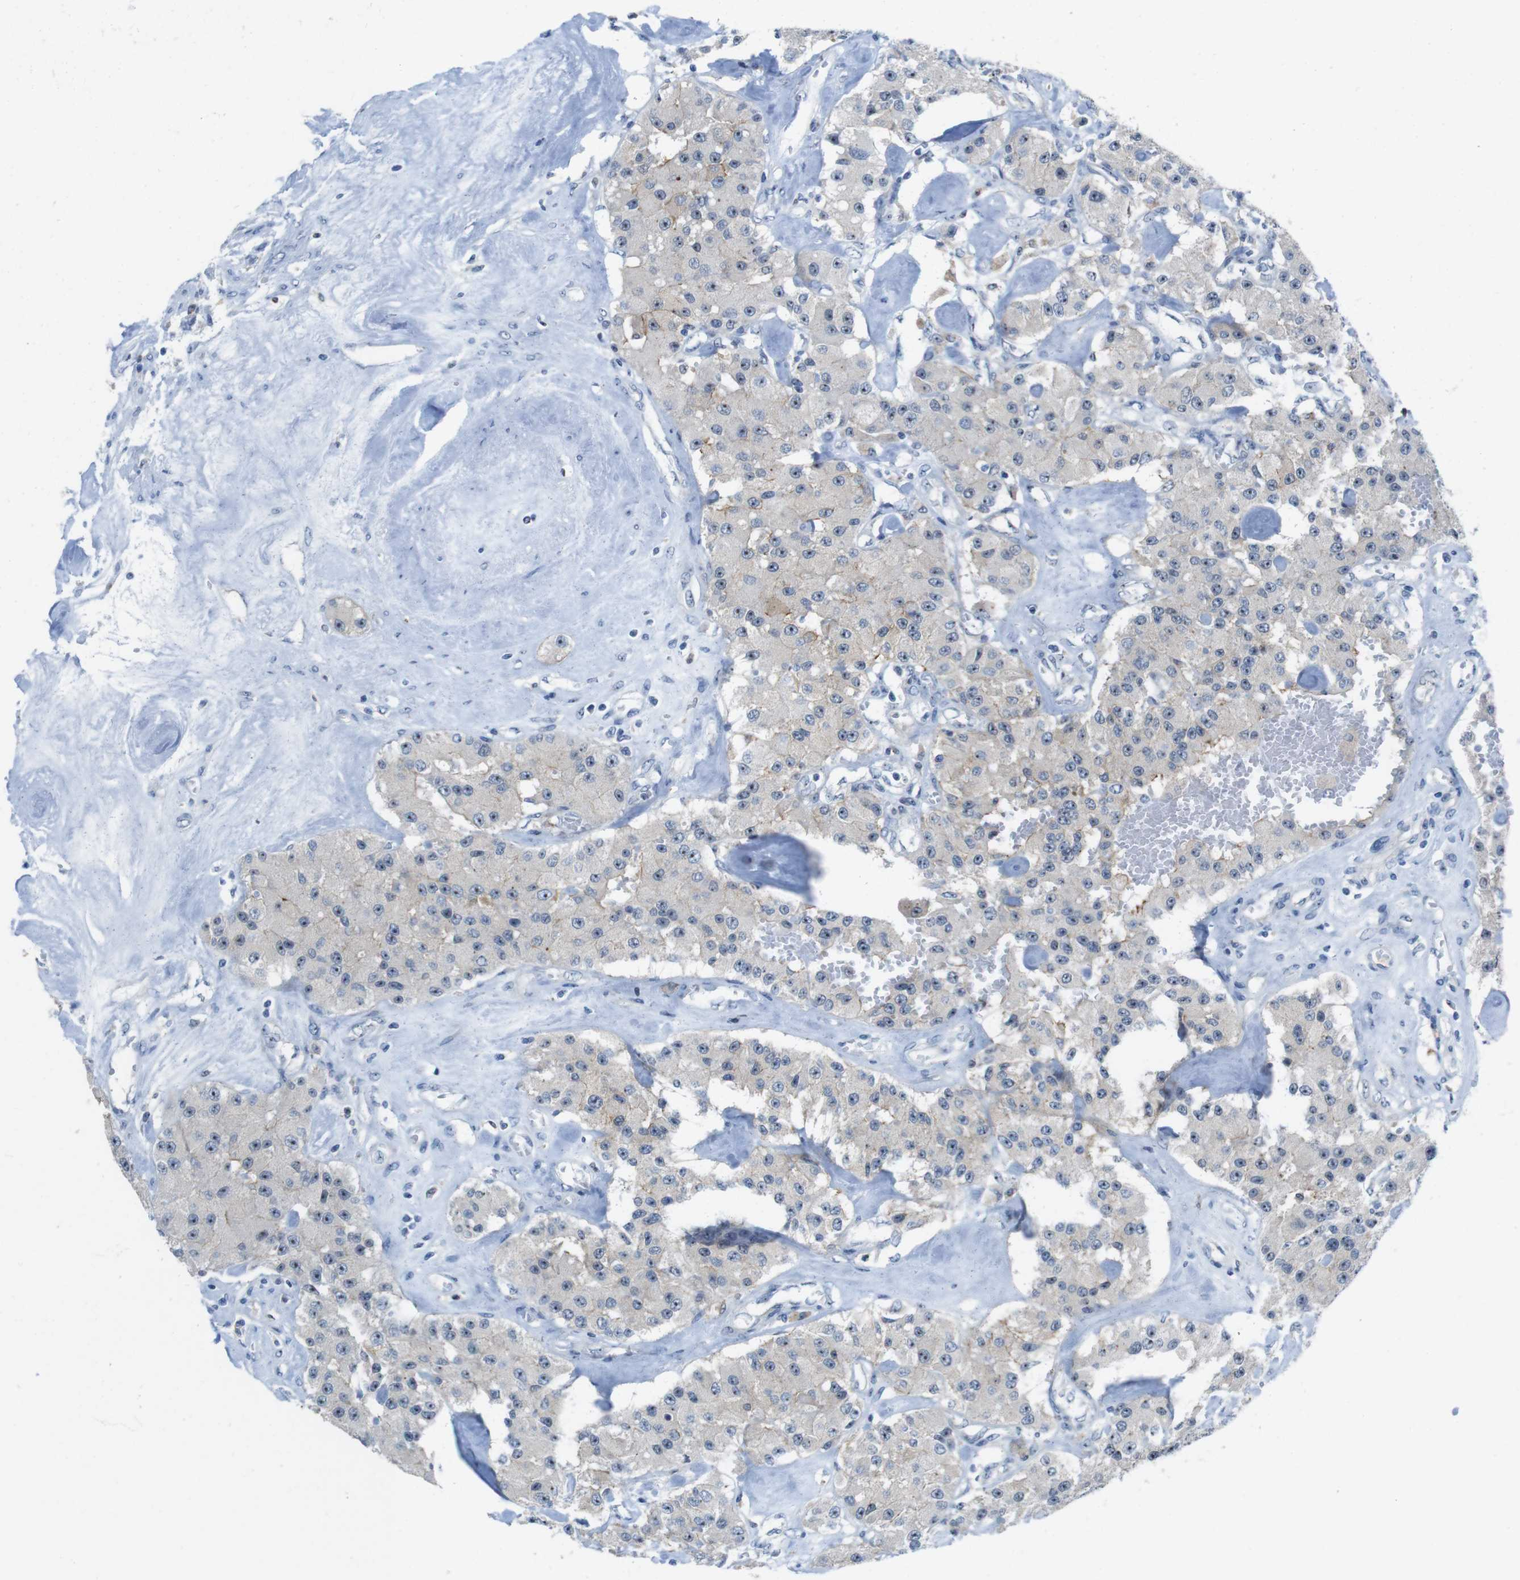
{"staining": {"intensity": "weak", "quantity": ">75%", "location": "cytoplasmic/membranous"}, "tissue": "carcinoid", "cell_type": "Tumor cells", "image_type": "cancer", "snomed": [{"axis": "morphology", "description": "Carcinoid, malignant, NOS"}, {"axis": "topography", "description": "Pancreas"}], "caption": "The immunohistochemical stain shows weak cytoplasmic/membranous staining in tumor cells of carcinoid tissue.", "gene": "TJP3", "patient": {"sex": "male", "age": 41}}